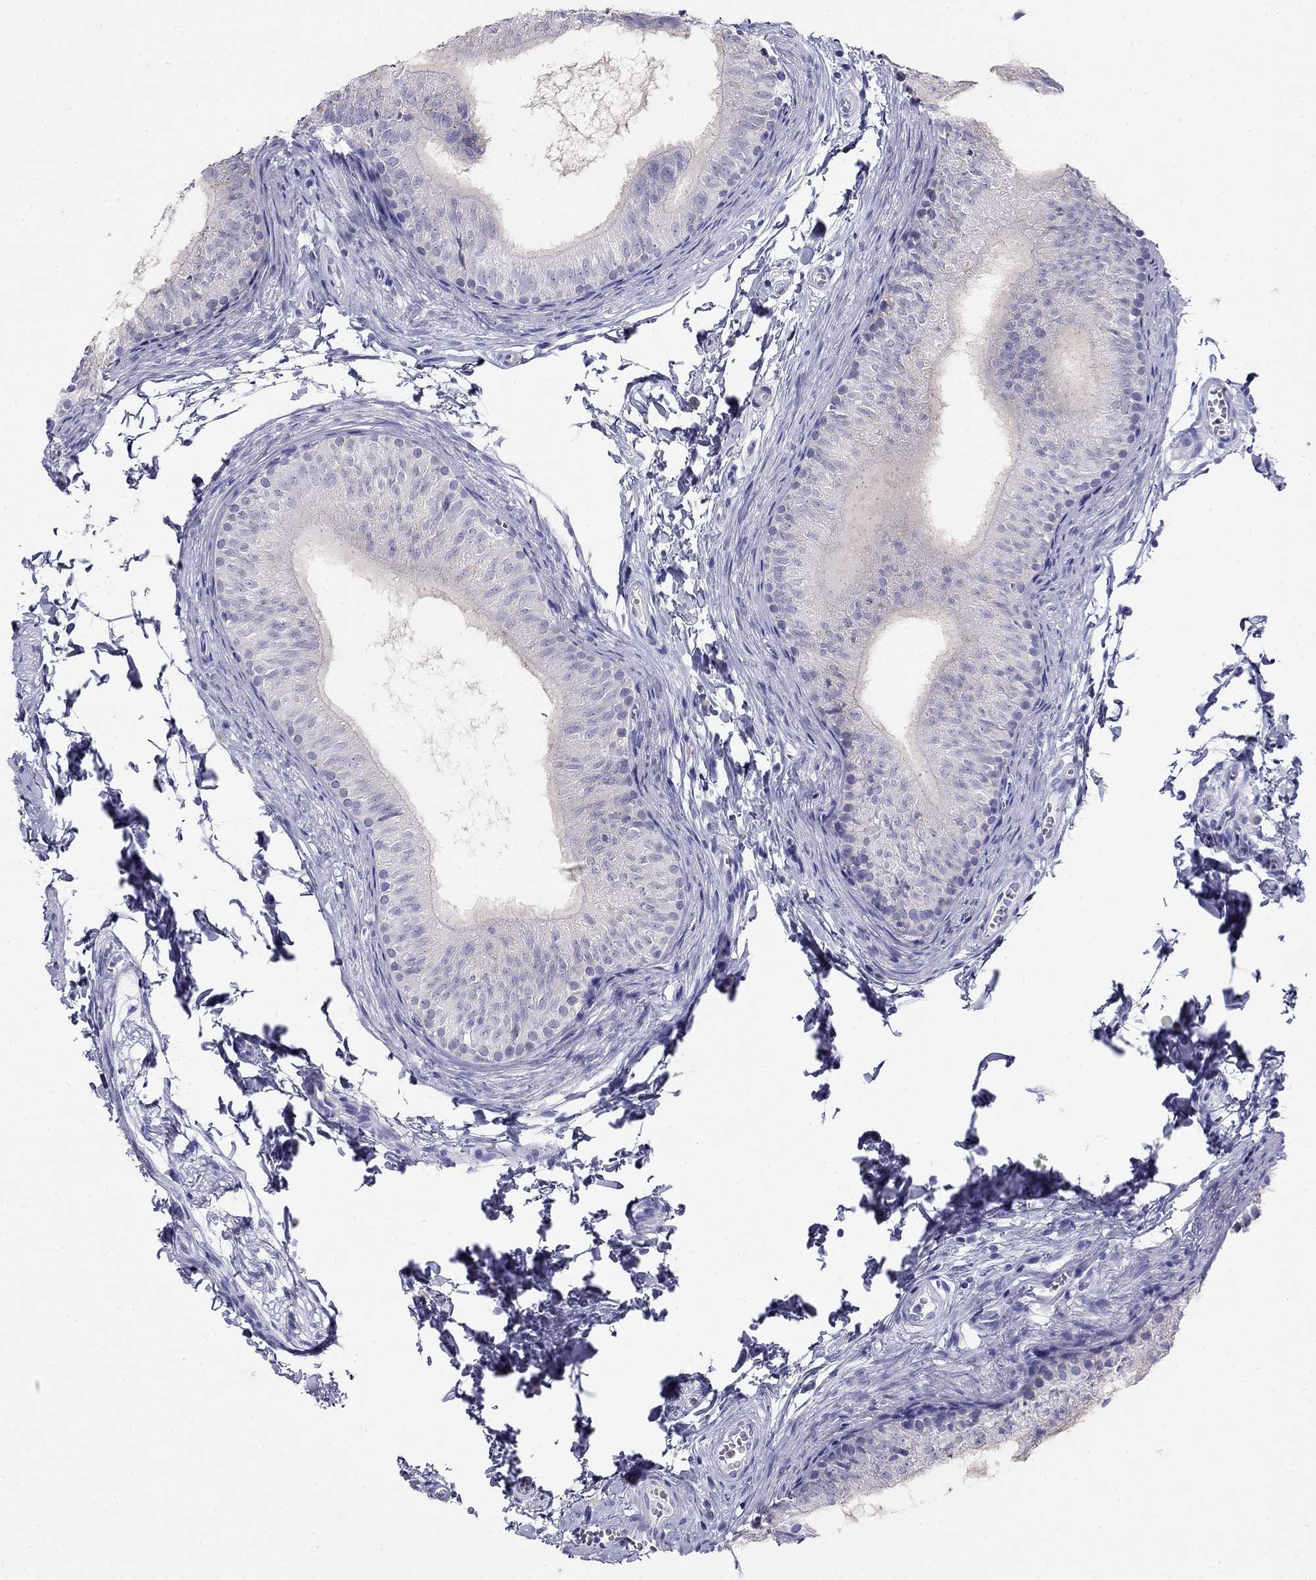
{"staining": {"intensity": "negative", "quantity": "none", "location": "none"}, "tissue": "epididymis", "cell_type": "Glandular cells", "image_type": "normal", "snomed": [{"axis": "morphology", "description": "Normal tissue, NOS"}, {"axis": "topography", "description": "Epididymis"}], "caption": "Immunohistochemistry (IHC) image of normal epididymis: epididymis stained with DAB (3,3'-diaminobenzidine) shows no significant protein expression in glandular cells. (DAB IHC, high magnification).", "gene": "PPP1R36", "patient": {"sex": "male", "age": 22}}